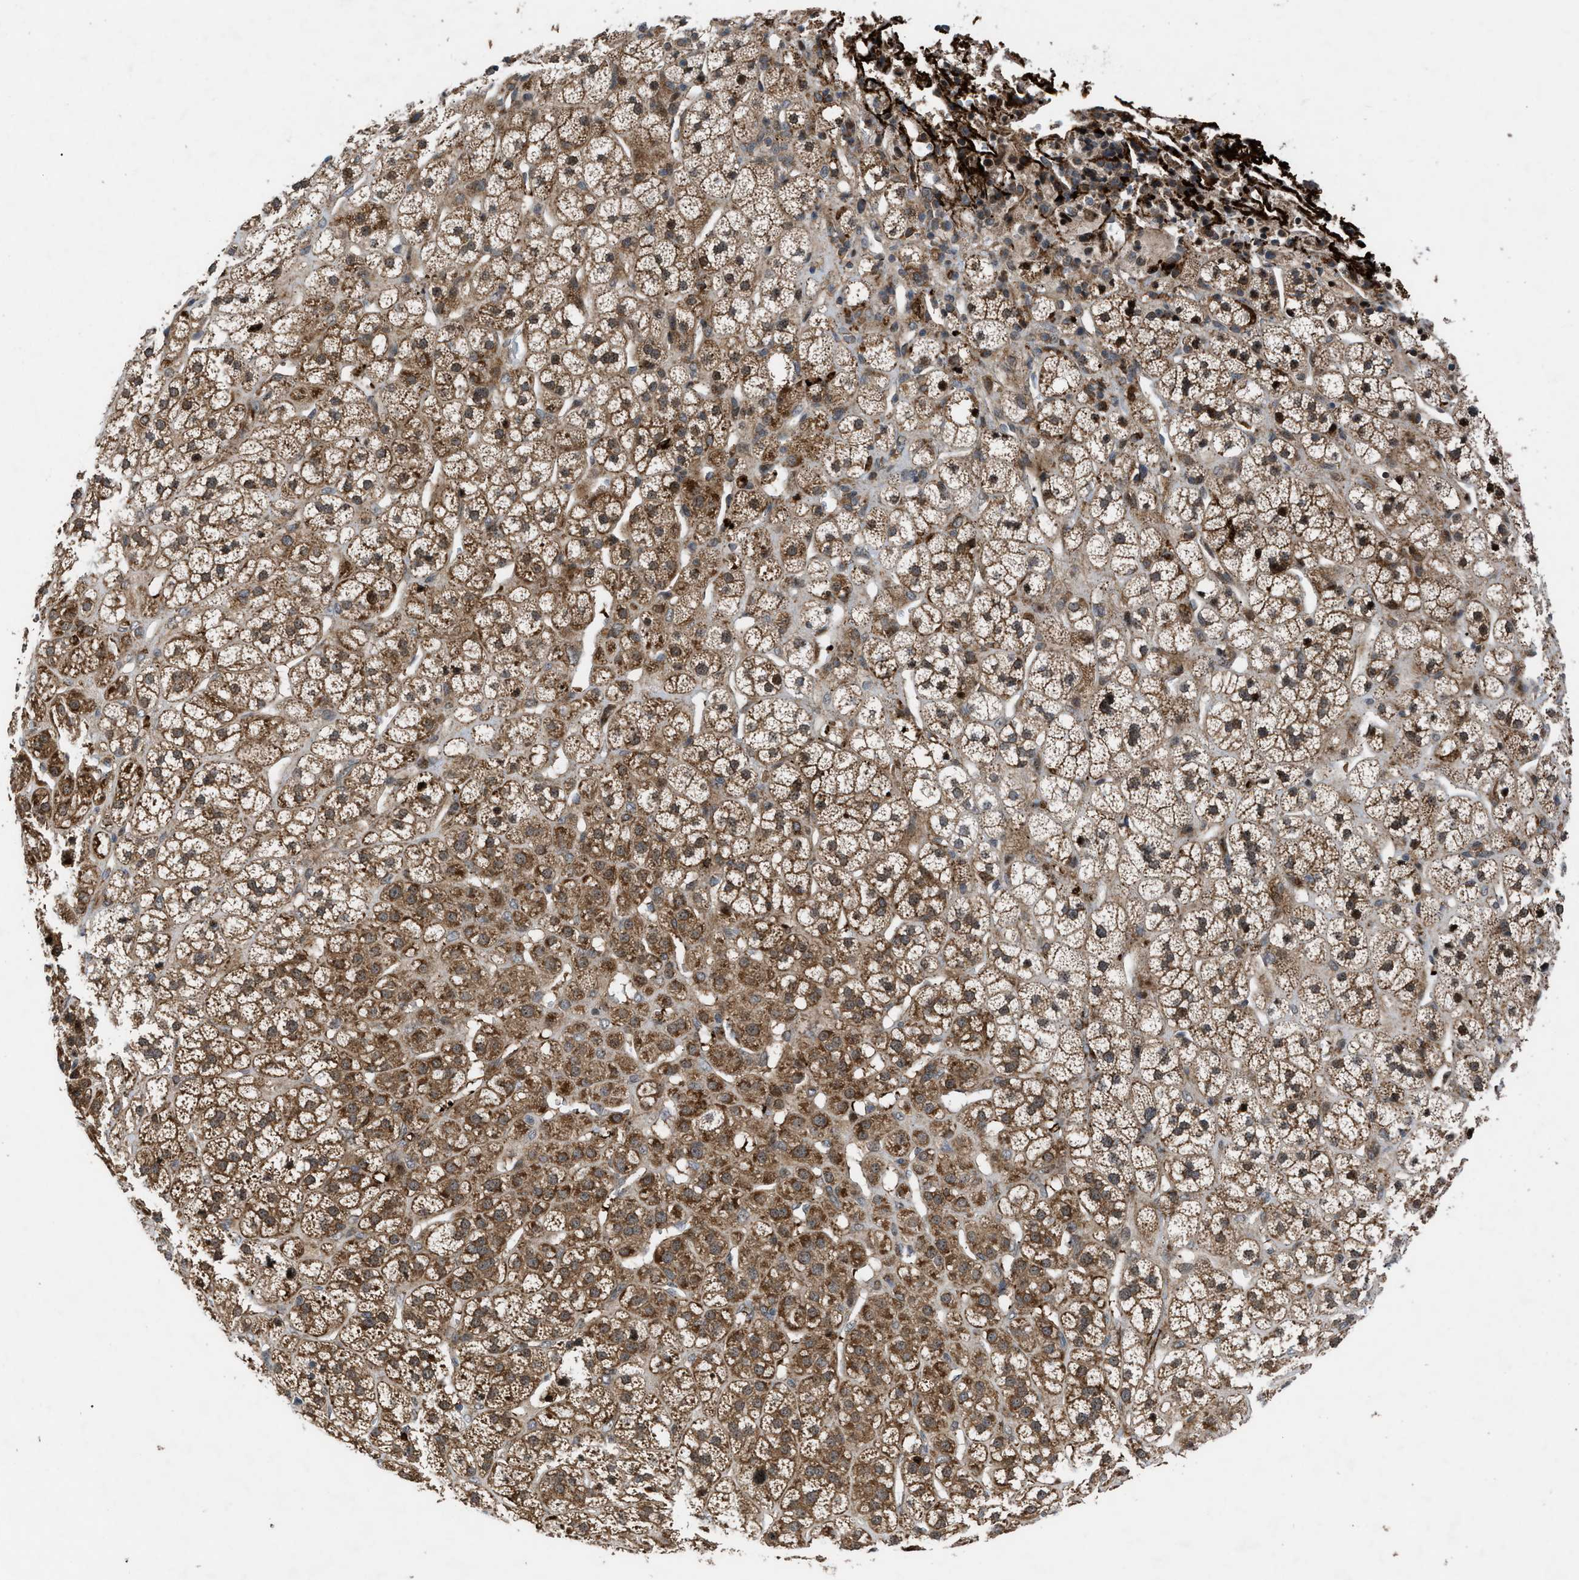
{"staining": {"intensity": "moderate", "quantity": ">75%", "location": "cytoplasmic/membranous"}, "tissue": "adrenal gland", "cell_type": "Glandular cells", "image_type": "normal", "snomed": [{"axis": "morphology", "description": "Normal tissue, NOS"}, {"axis": "topography", "description": "Adrenal gland"}], "caption": "The image exhibits immunohistochemical staining of benign adrenal gland. There is moderate cytoplasmic/membranous expression is seen in about >75% of glandular cells.", "gene": "AP3M2", "patient": {"sex": "male", "age": 56}}